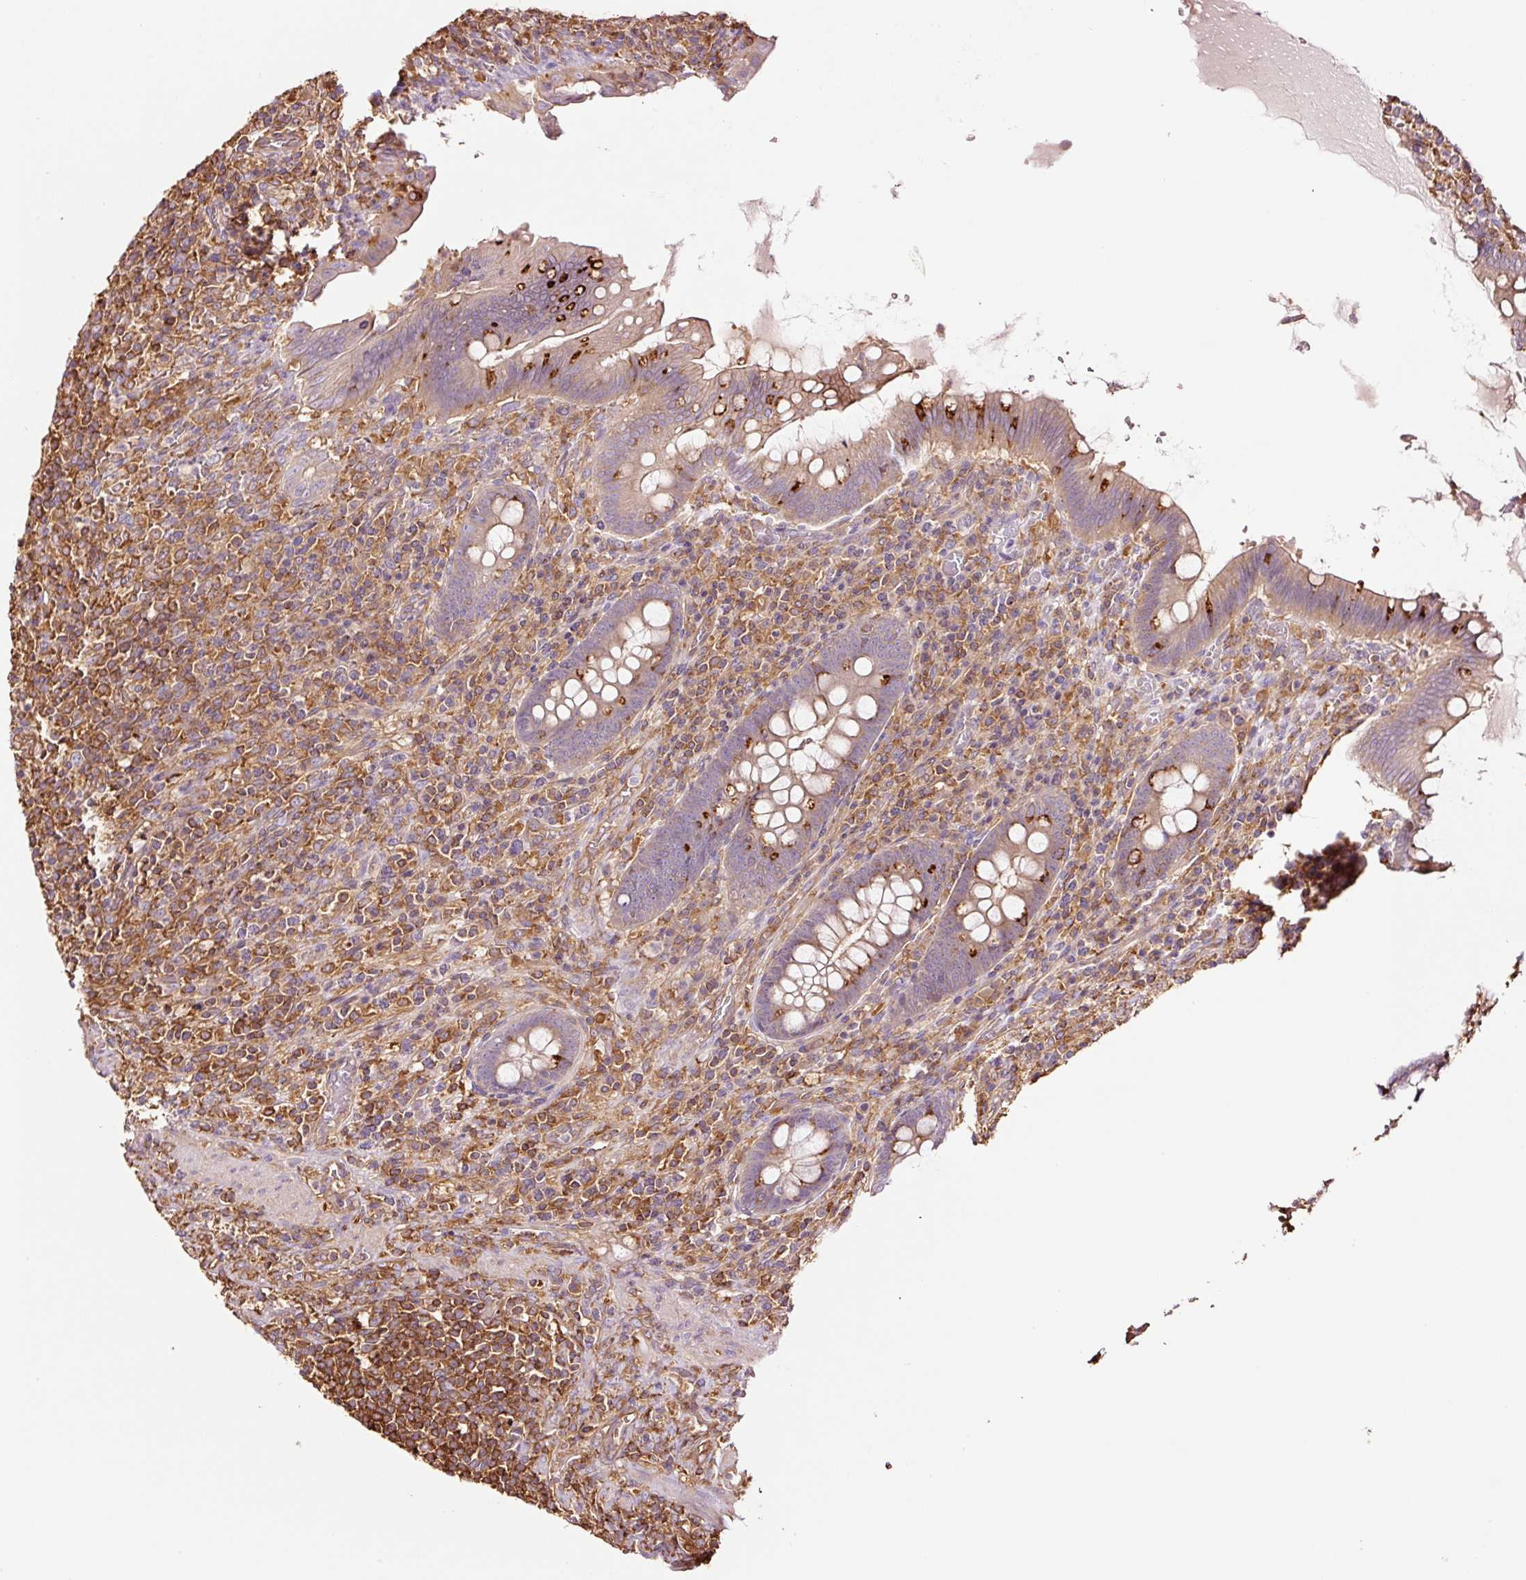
{"staining": {"intensity": "strong", "quantity": "<25%", "location": "cytoplasmic/membranous"}, "tissue": "appendix", "cell_type": "Glandular cells", "image_type": "normal", "snomed": [{"axis": "morphology", "description": "Normal tissue, NOS"}, {"axis": "topography", "description": "Appendix"}], "caption": "Protein staining of benign appendix shows strong cytoplasmic/membranous expression in about <25% of glandular cells.", "gene": "METAP1", "patient": {"sex": "female", "age": 43}}